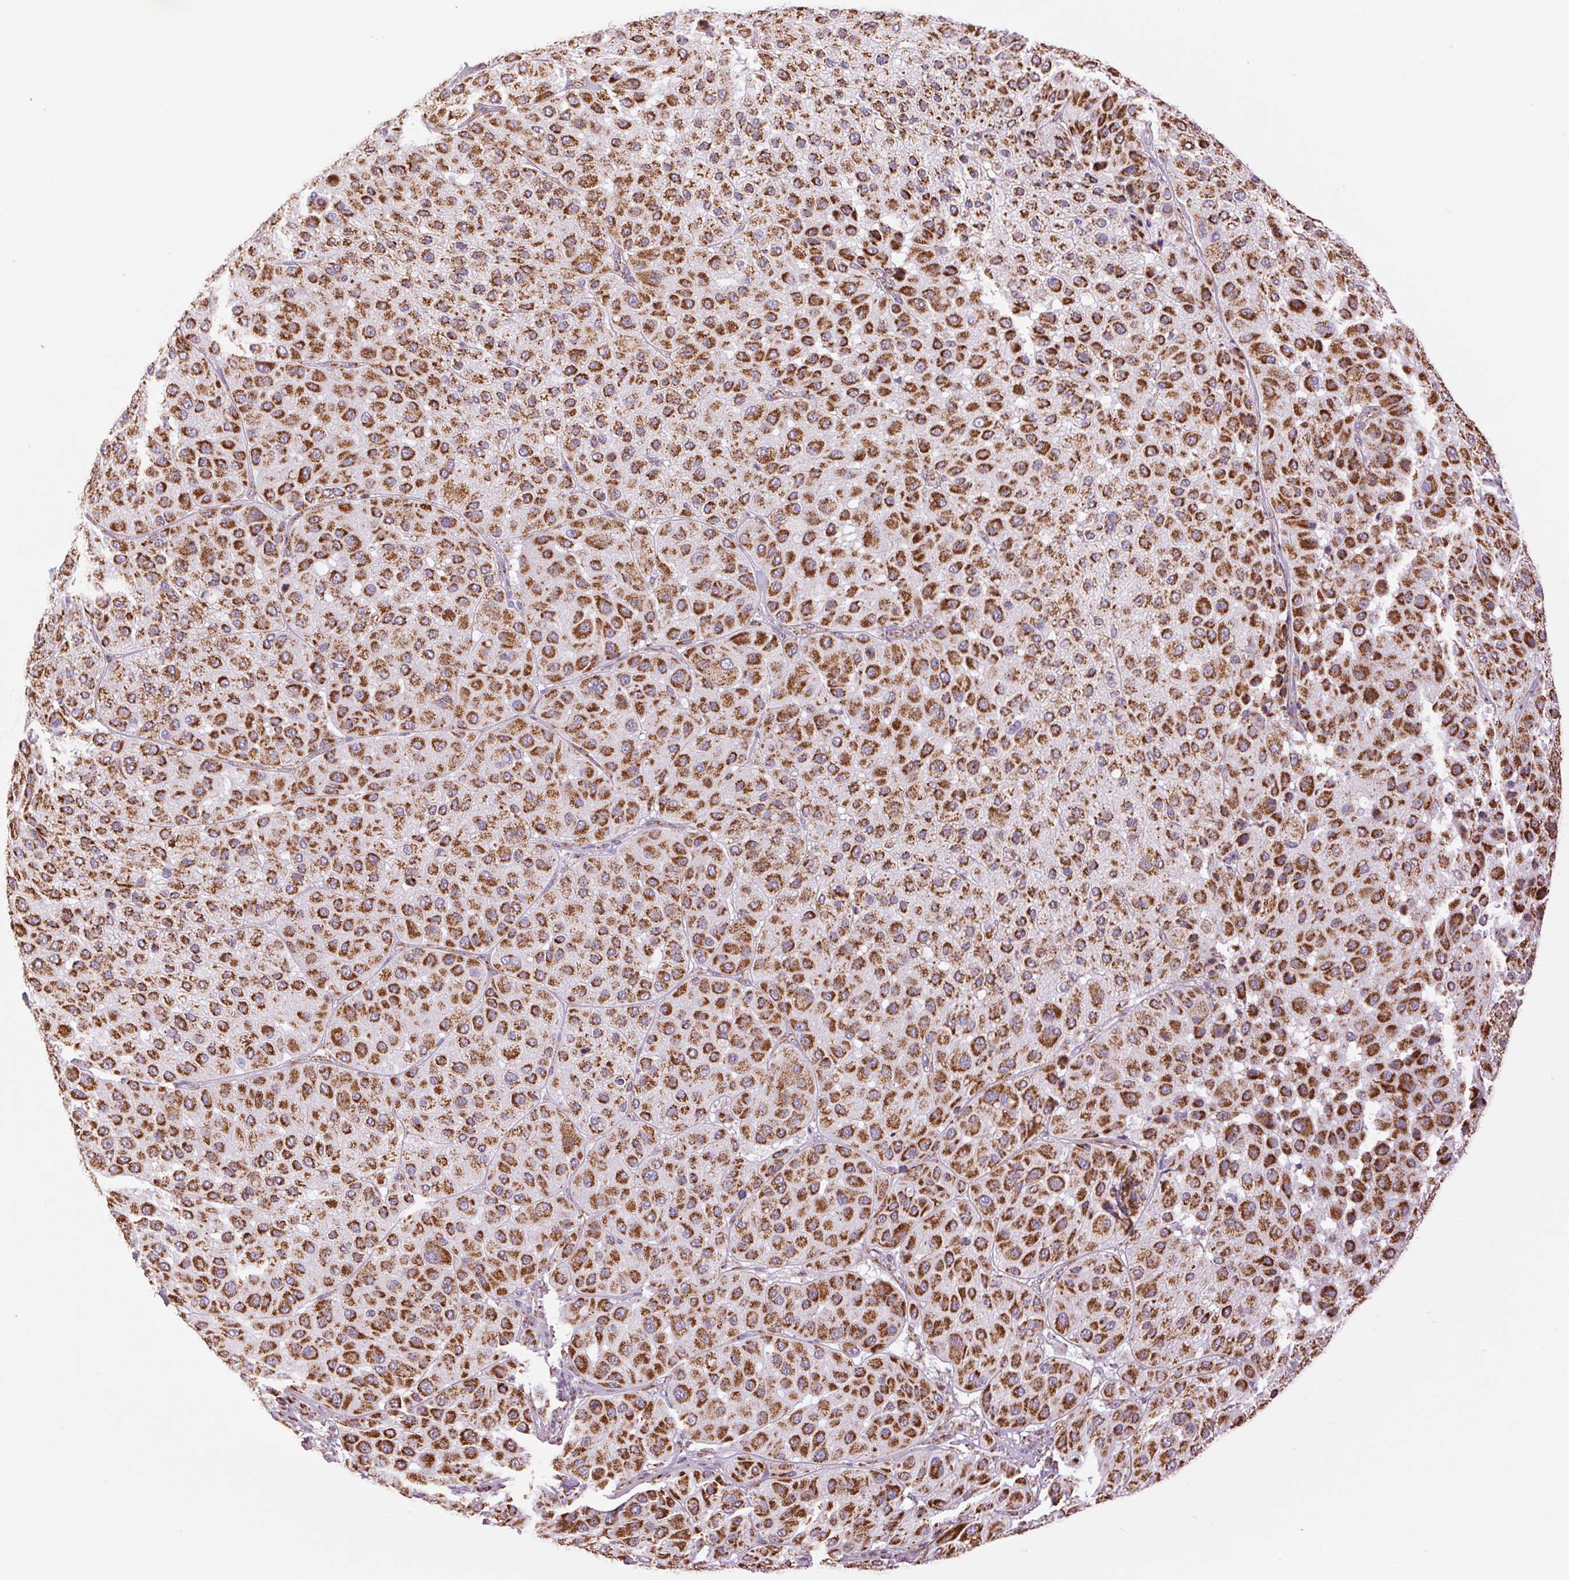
{"staining": {"intensity": "strong", "quantity": ">75%", "location": "cytoplasmic/membranous"}, "tissue": "melanoma", "cell_type": "Tumor cells", "image_type": "cancer", "snomed": [{"axis": "morphology", "description": "Malignant melanoma, Metastatic site"}, {"axis": "topography", "description": "Smooth muscle"}], "caption": "Immunohistochemical staining of human melanoma displays high levels of strong cytoplasmic/membranous protein positivity in about >75% of tumor cells.", "gene": "ATP5PB", "patient": {"sex": "male", "age": 41}}